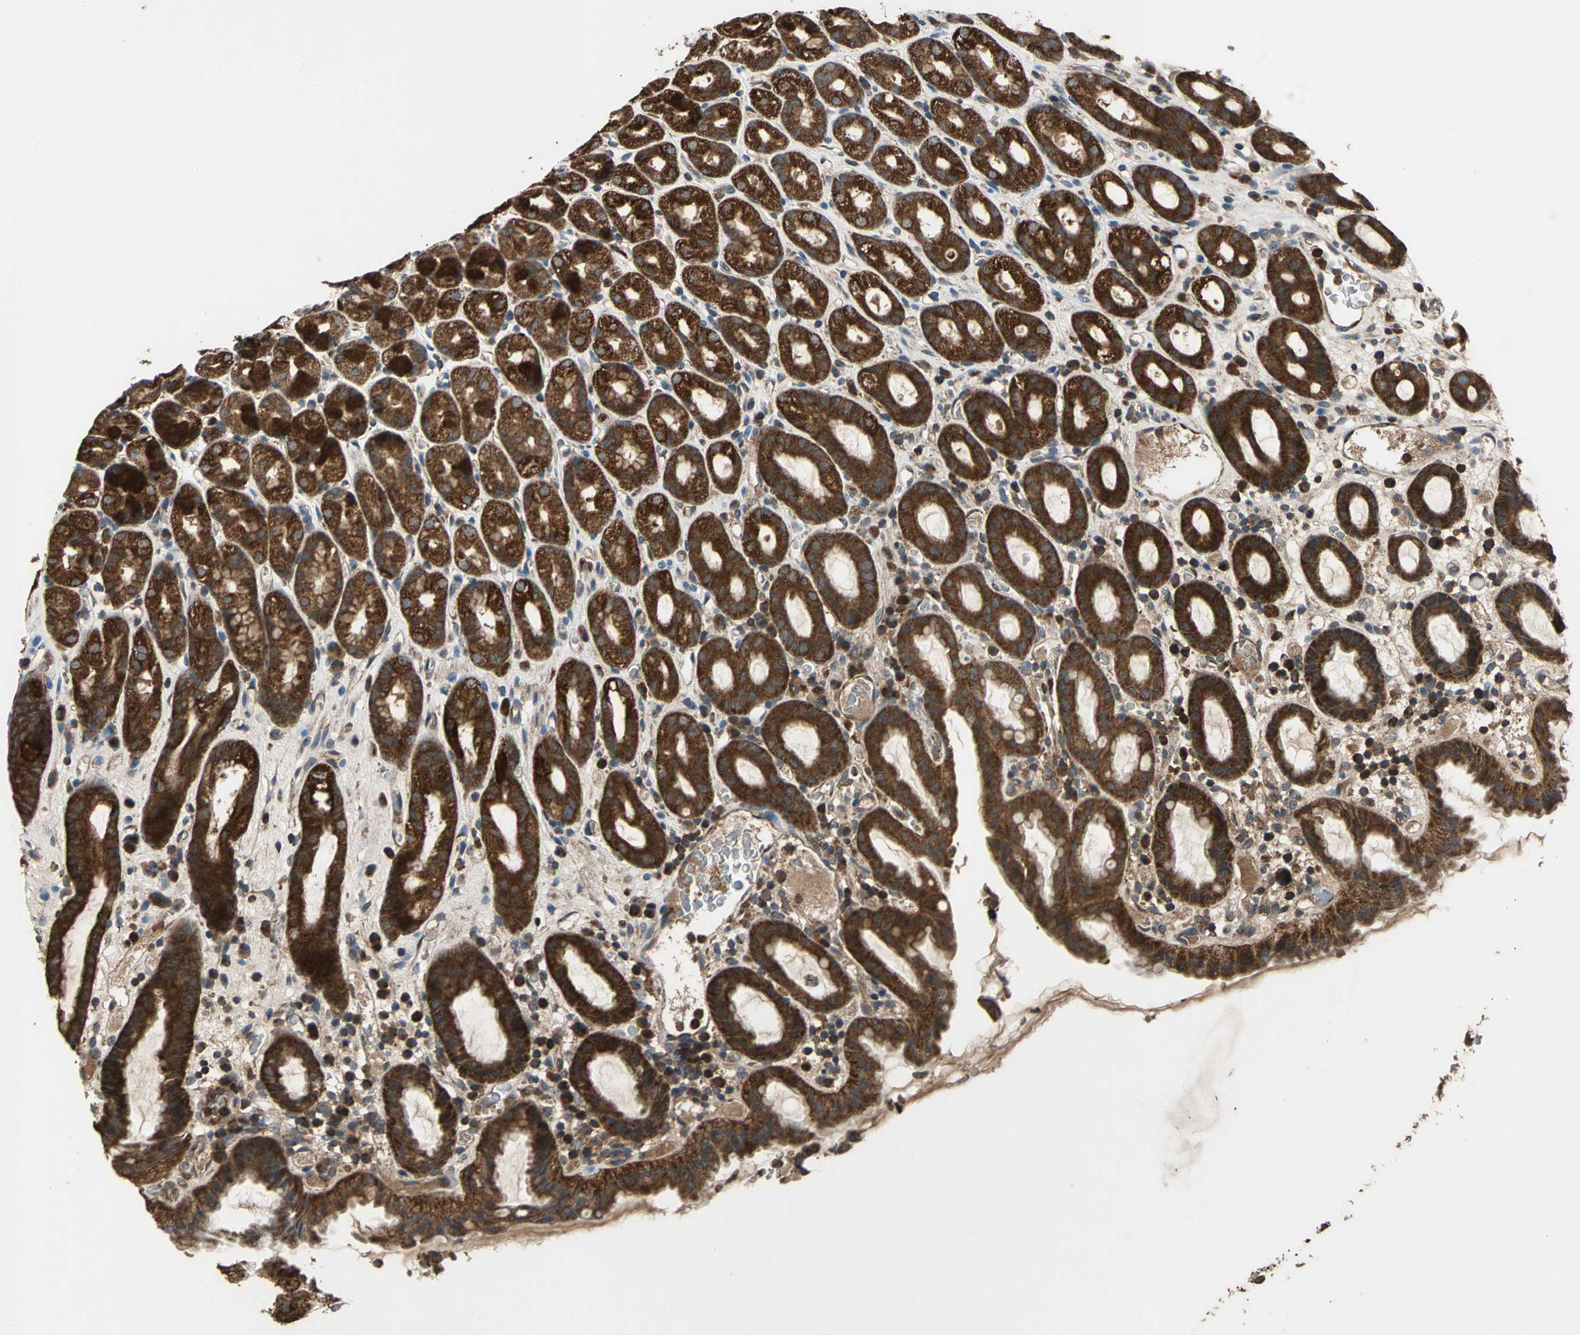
{"staining": {"intensity": "strong", "quantity": ">75%", "location": "cytoplasmic/membranous"}, "tissue": "stomach", "cell_type": "Glandular cells", "image_type": "normal", "snomed": [{"axis": "morphology", "description": "Normal tissue, NOS"}, {"axis": "topography", "description": "Stomach, upper"}], "caption": "Strong cytoplasmic/membranous protein expression is appreciated in about >75% of glandular cells in stomach. (brown staining indicates protein expression, while blue staining denotes nuclei).", "gene": "ZNF608", "patient": {"sex": "male", "age": 68}}